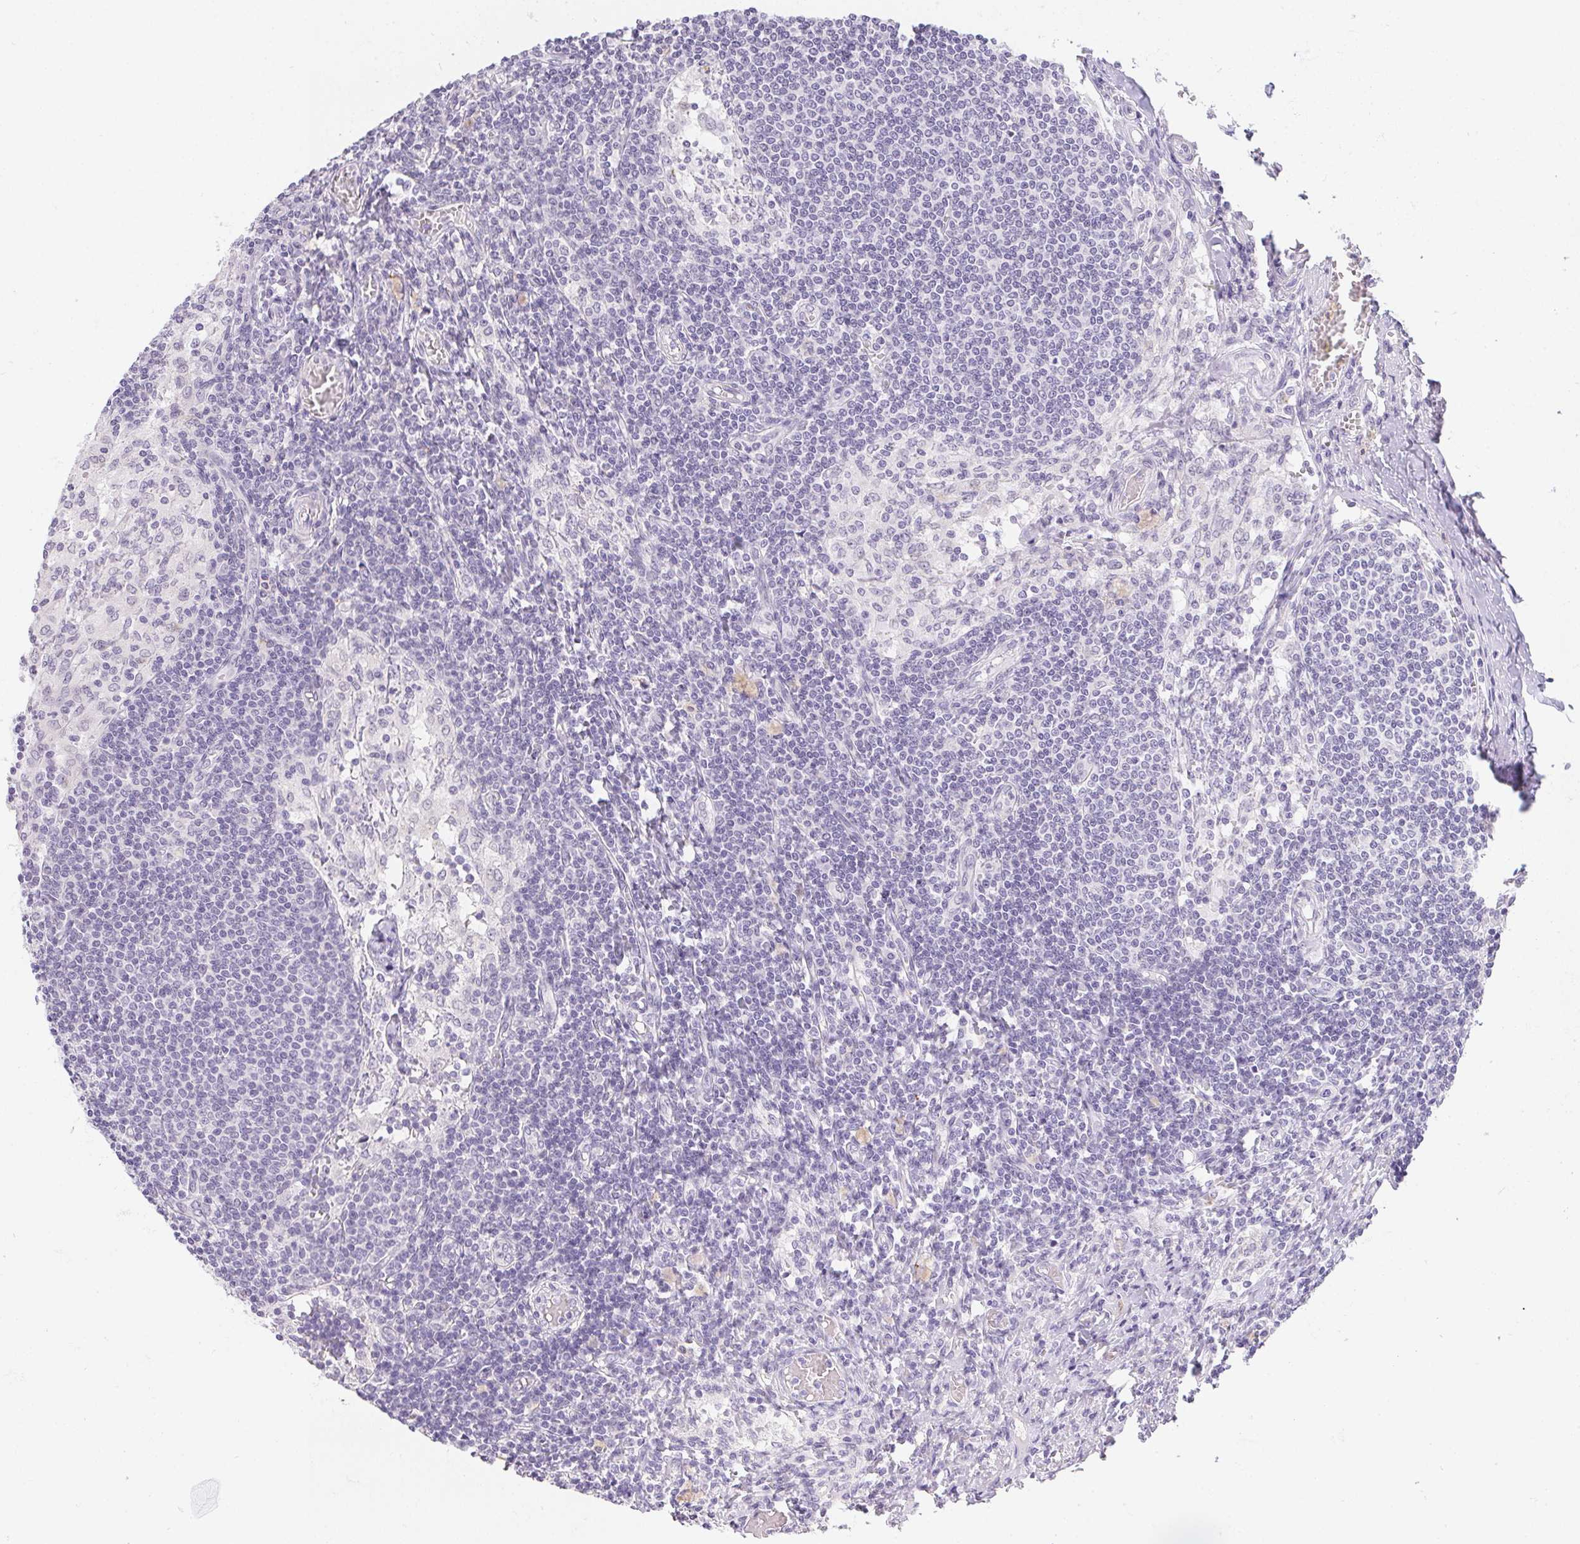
{"staining": {"intensity": "negative", "quantity": "none", "location": "none"}, "tissue": "lymph node", "cell_type": "Germinal center cells", "image_type": "normal", "snomed": [{"axis": "morphology", "description": "Normal tissue, NOS"}, {"axis": "topography", "description": "Lymph node"}], "caption": "The image displays no staining of germinal center cells in normal lymph node.", "gene": "MORC1", "patient": {"sex": "female", "age": 69}}